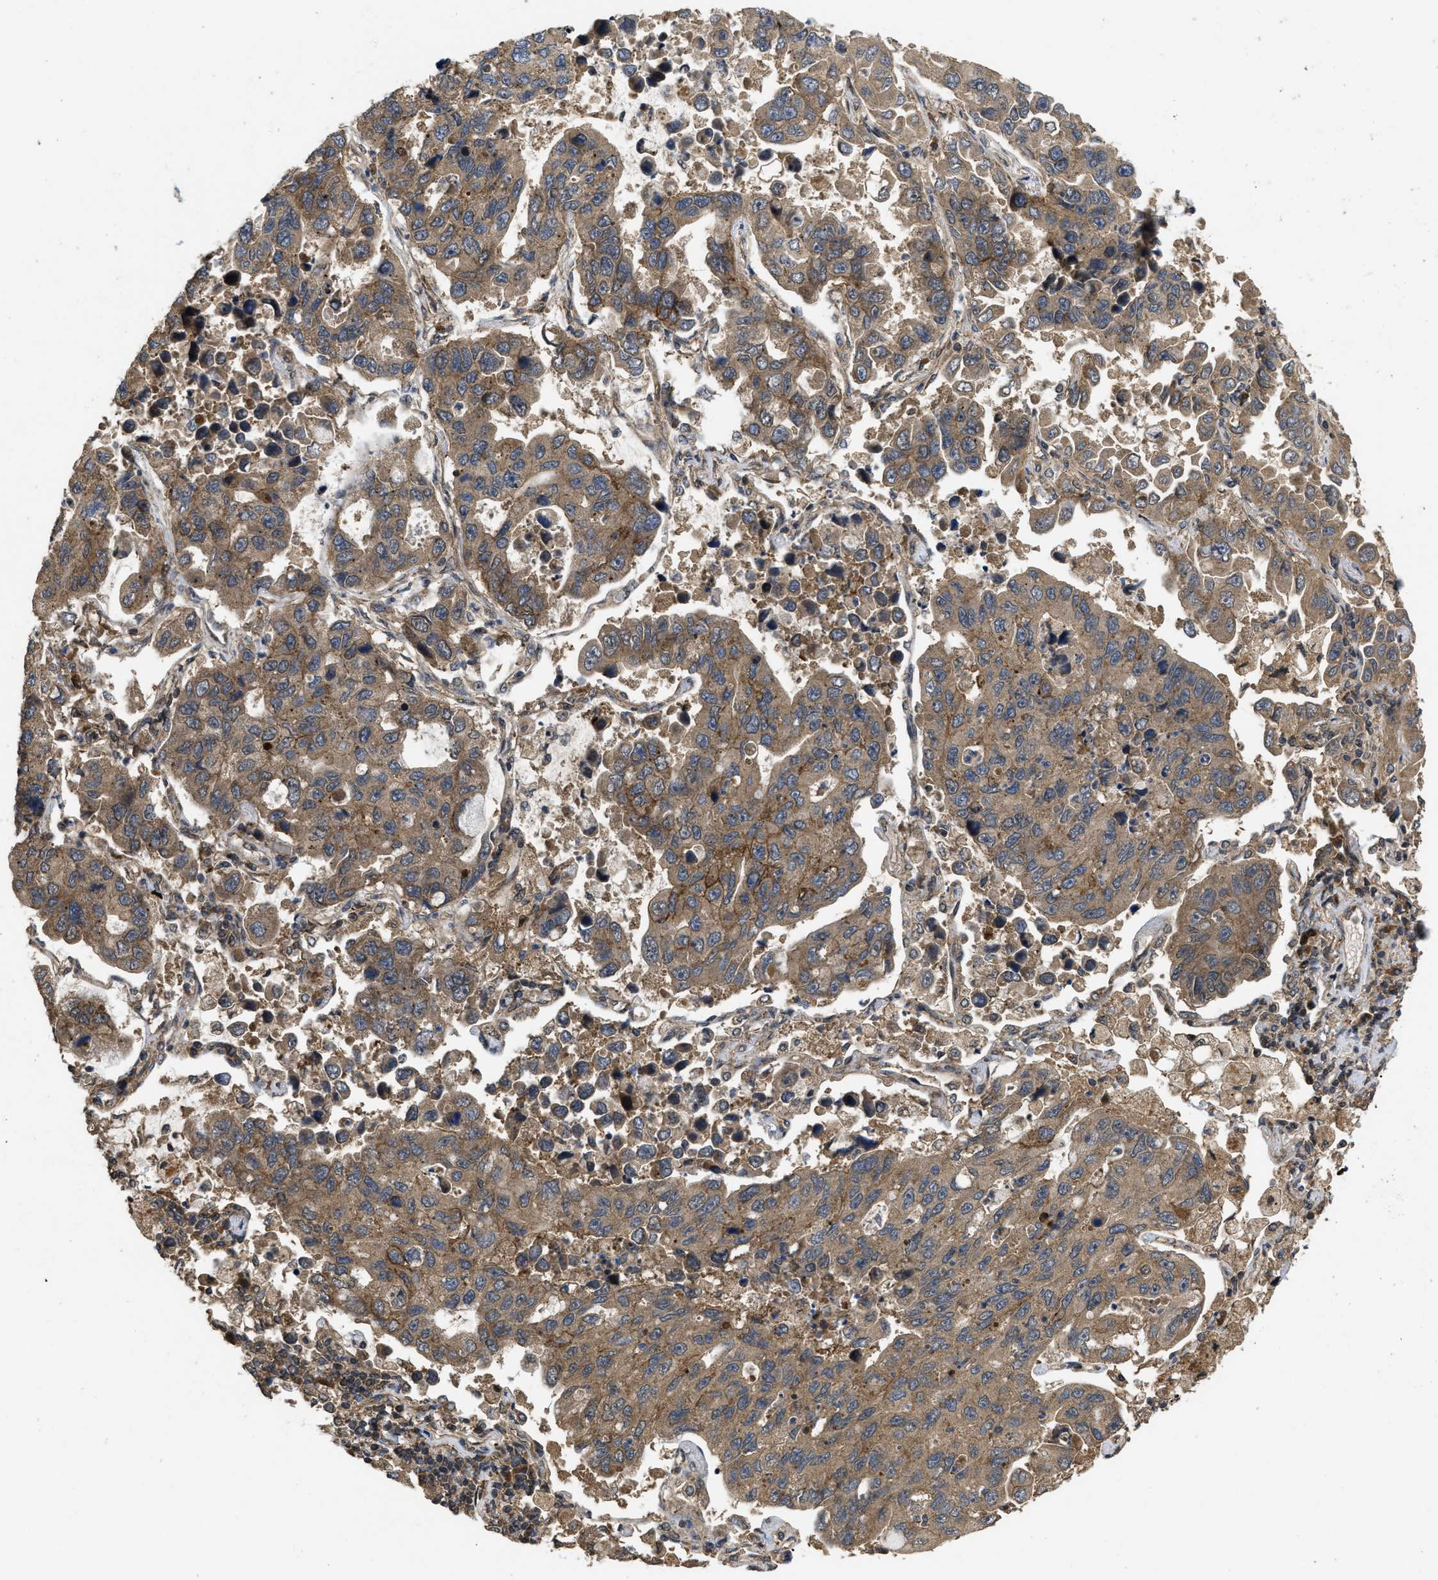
{"staining": {"intensity": "moderate", "quantity": ">75%", "location": "cytoplasmic/membranous"}, "tissue": "lung cancer", "cell_type": "Tumor cells", "image_type": "cancer", "snomed": [{"axis": "morphology", "description": "Adenocarcinoma, NOS"}, {"axis": "topography", "description": "Lung"}], "caption": "Immunohistochemical staining of human lung cancer shows moderate cytoplasmic/membranous protein expression in approximately >75% of tumor cells.", "gene": "FZD6", "patient": {"sex": "male", "age": 64}}